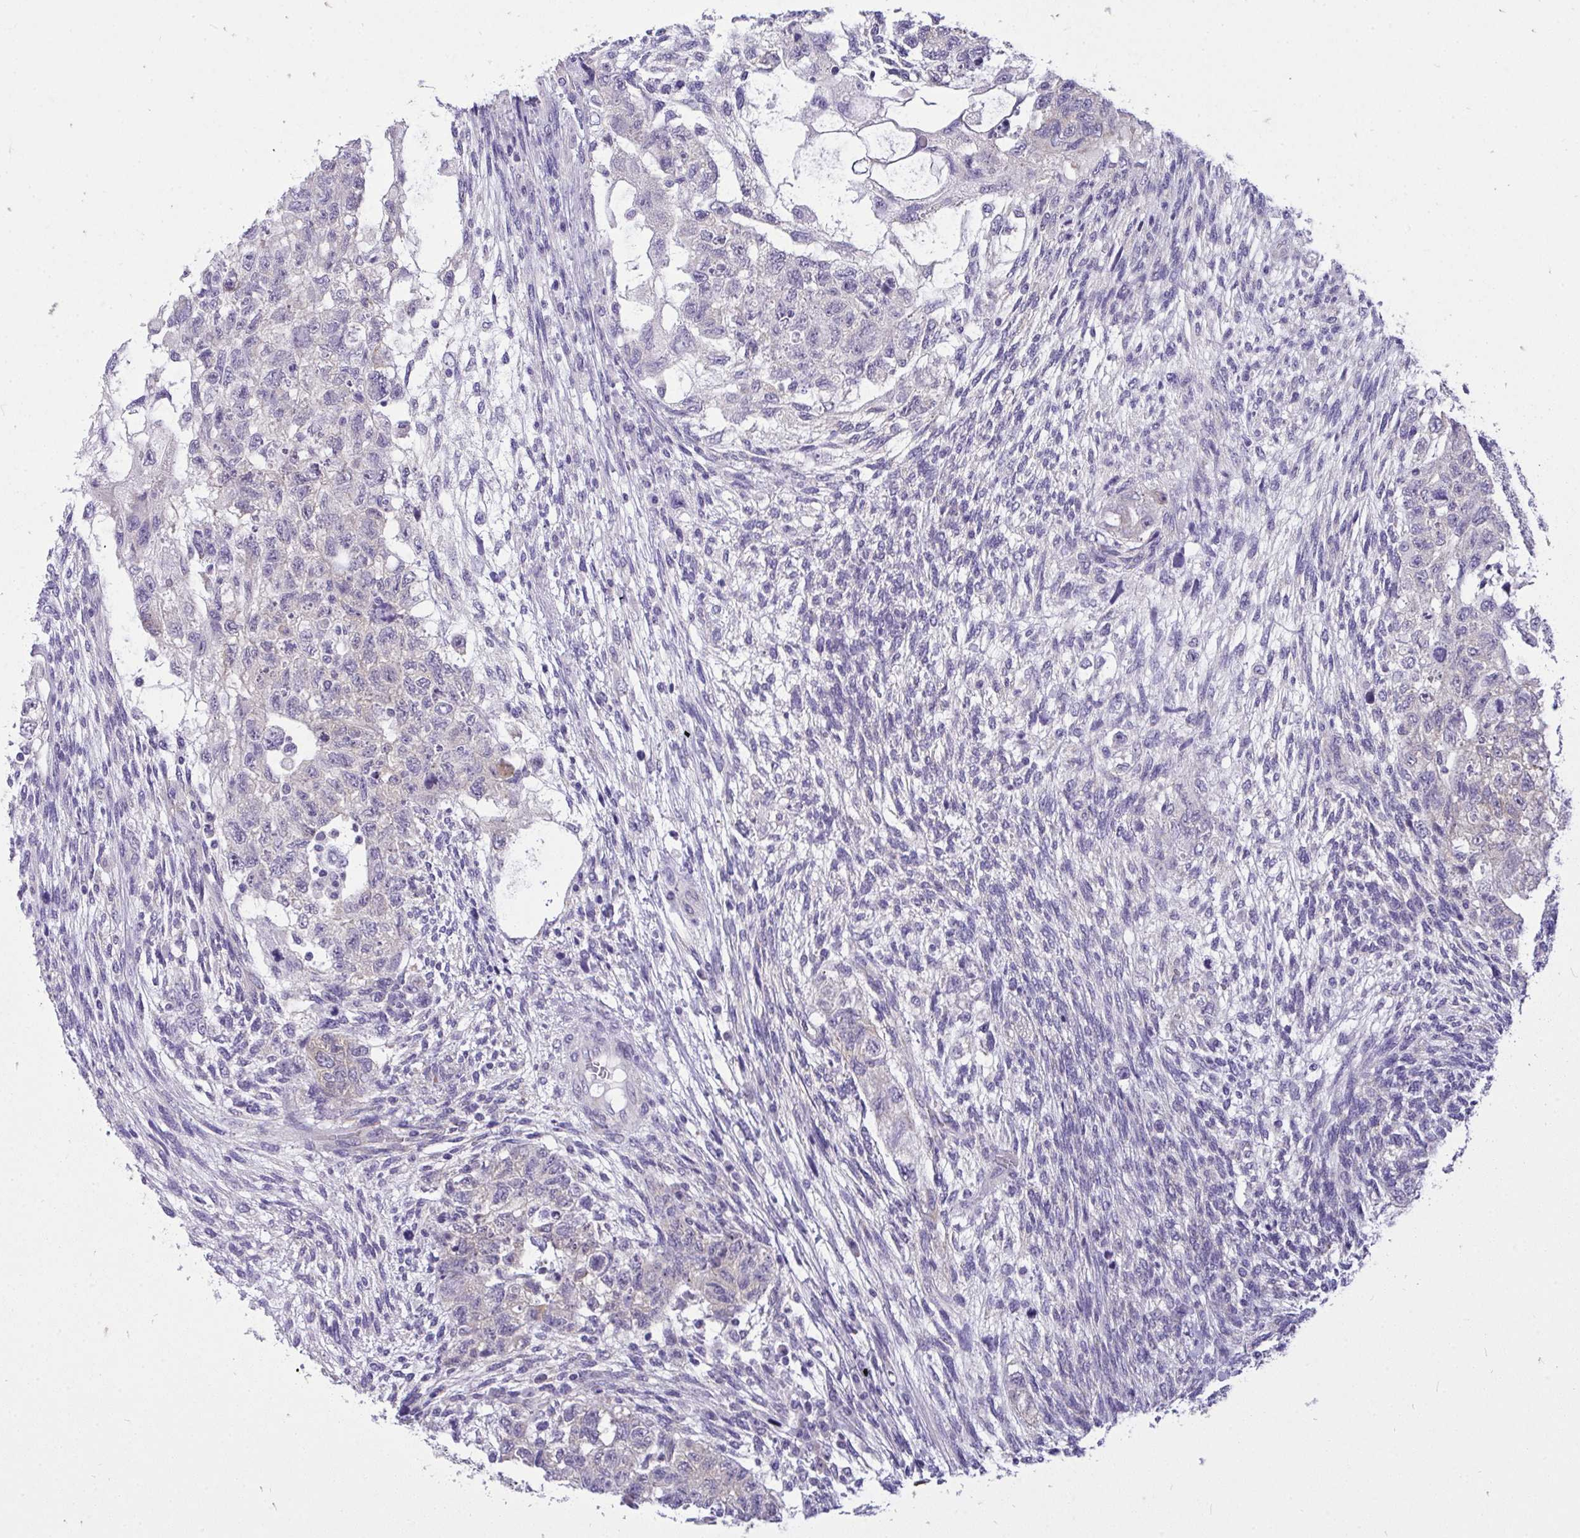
{"staining": {"intensity": "negative", "quantity": "none", "location": "none"}, "tissue": "testis cancer", "cell_type": "Tumor cells", "image_type": "cancer", "snomed": [{"axis": "morphology", "description": "Normal tissue, NOS"}, {"axis": "morphology", "description": "Carcinoma, Embryonal, NOS"}, {"axis": "topography", "description": "Testis"}], "caption": "Tumor cells are negative for protein expression in human embryonal carcinoma (testis).", "gene": "VGLL3", "patient": {"sex": "male", "age": 36}}